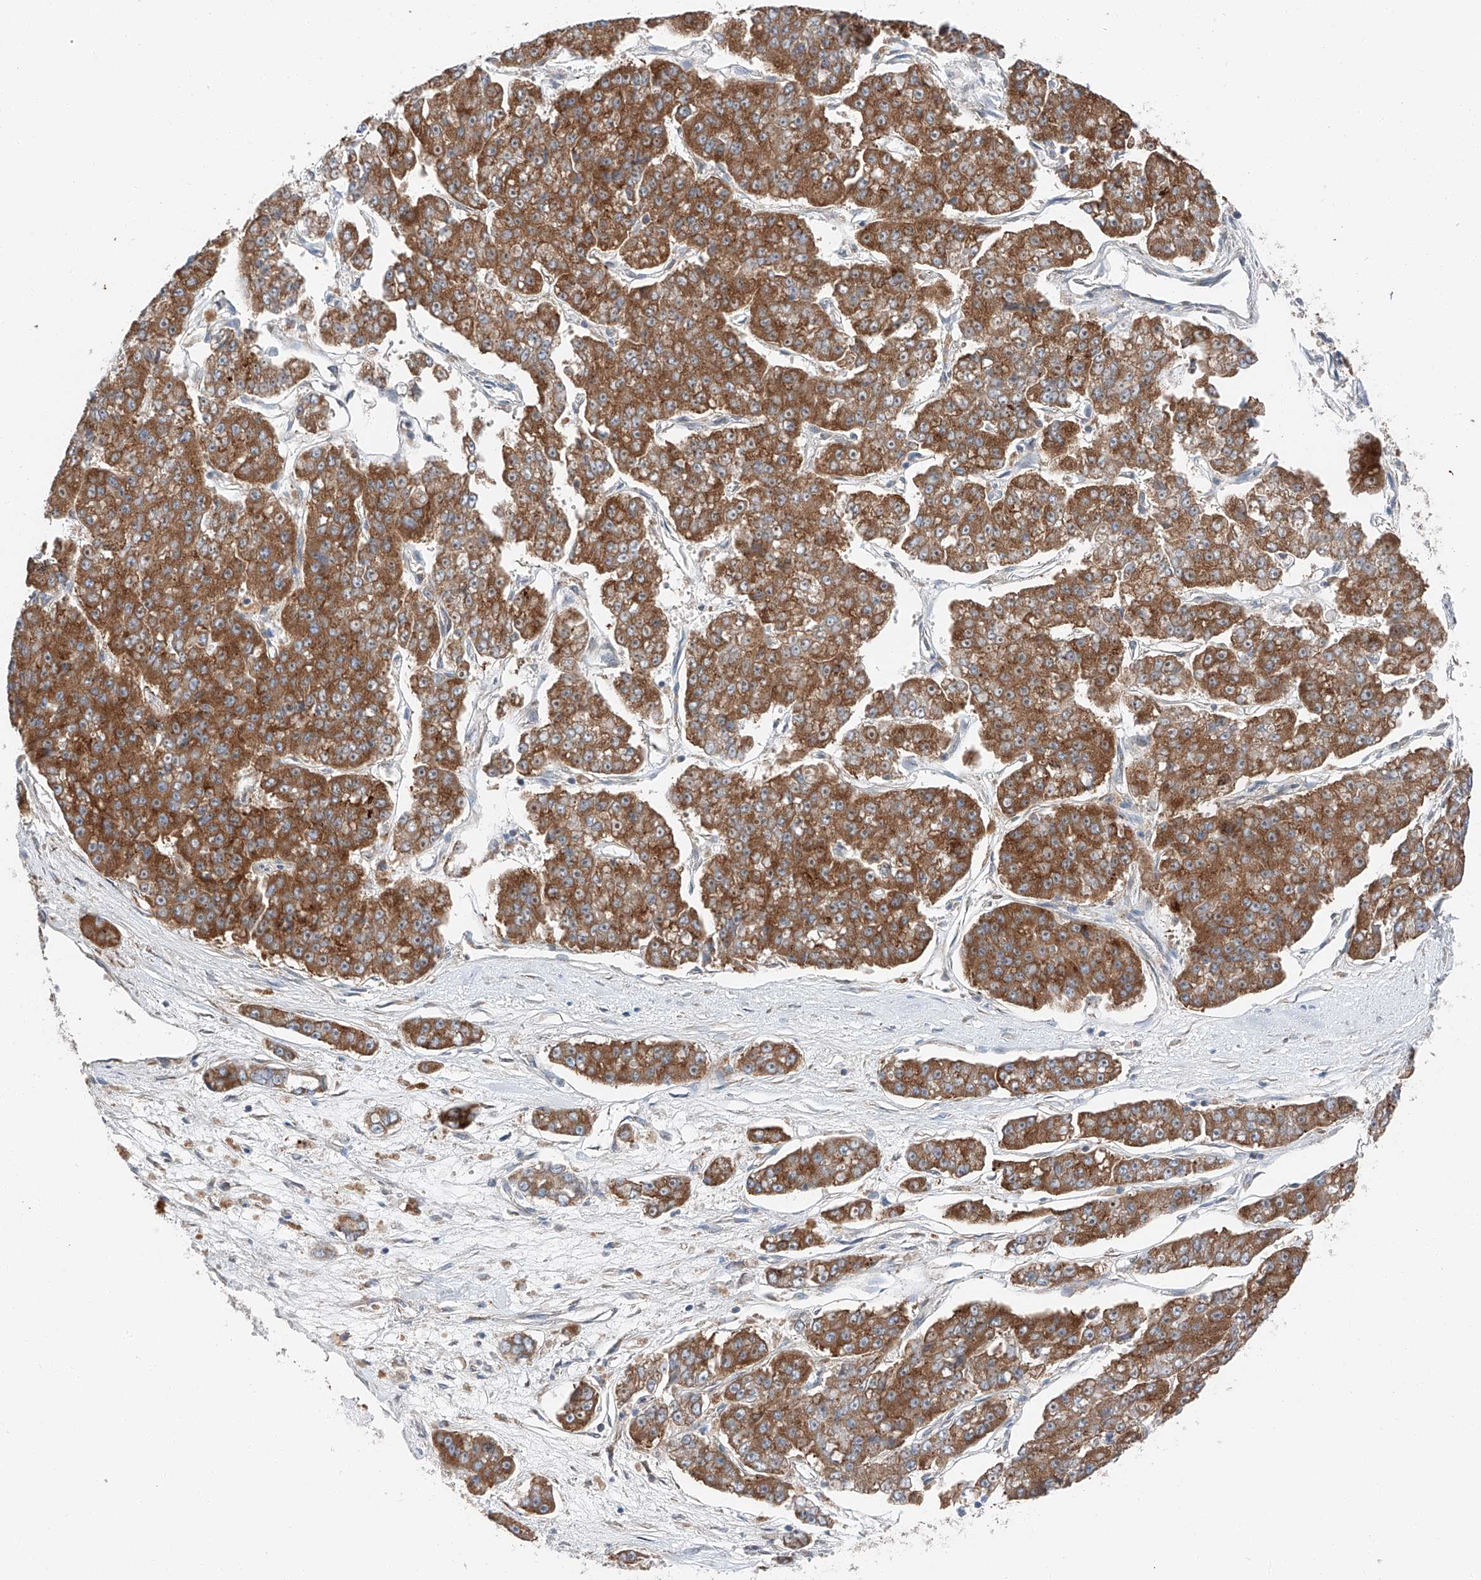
{"staining": {"intensity": "strong", "quantity": ">75%", "location": "cytoplasmic/membranous"}, "tissue": "pancreatic cancer", "cell_type": "Tumor cells", "image_type": "cancer", "snomed": [{"axis": "morphology", "description": "Adenocarcinoma, NOS"}, {"axis": "topography", "description": "Pancreas"}], "caption": "Pancreatic cancer stained for a protein (brown) displays strong cytoplasmic/membranous positive positivity in approximately >75% of tumor cells.", "gene": "ZC3H15", "patient": {"sex": "male", "age": 50}}